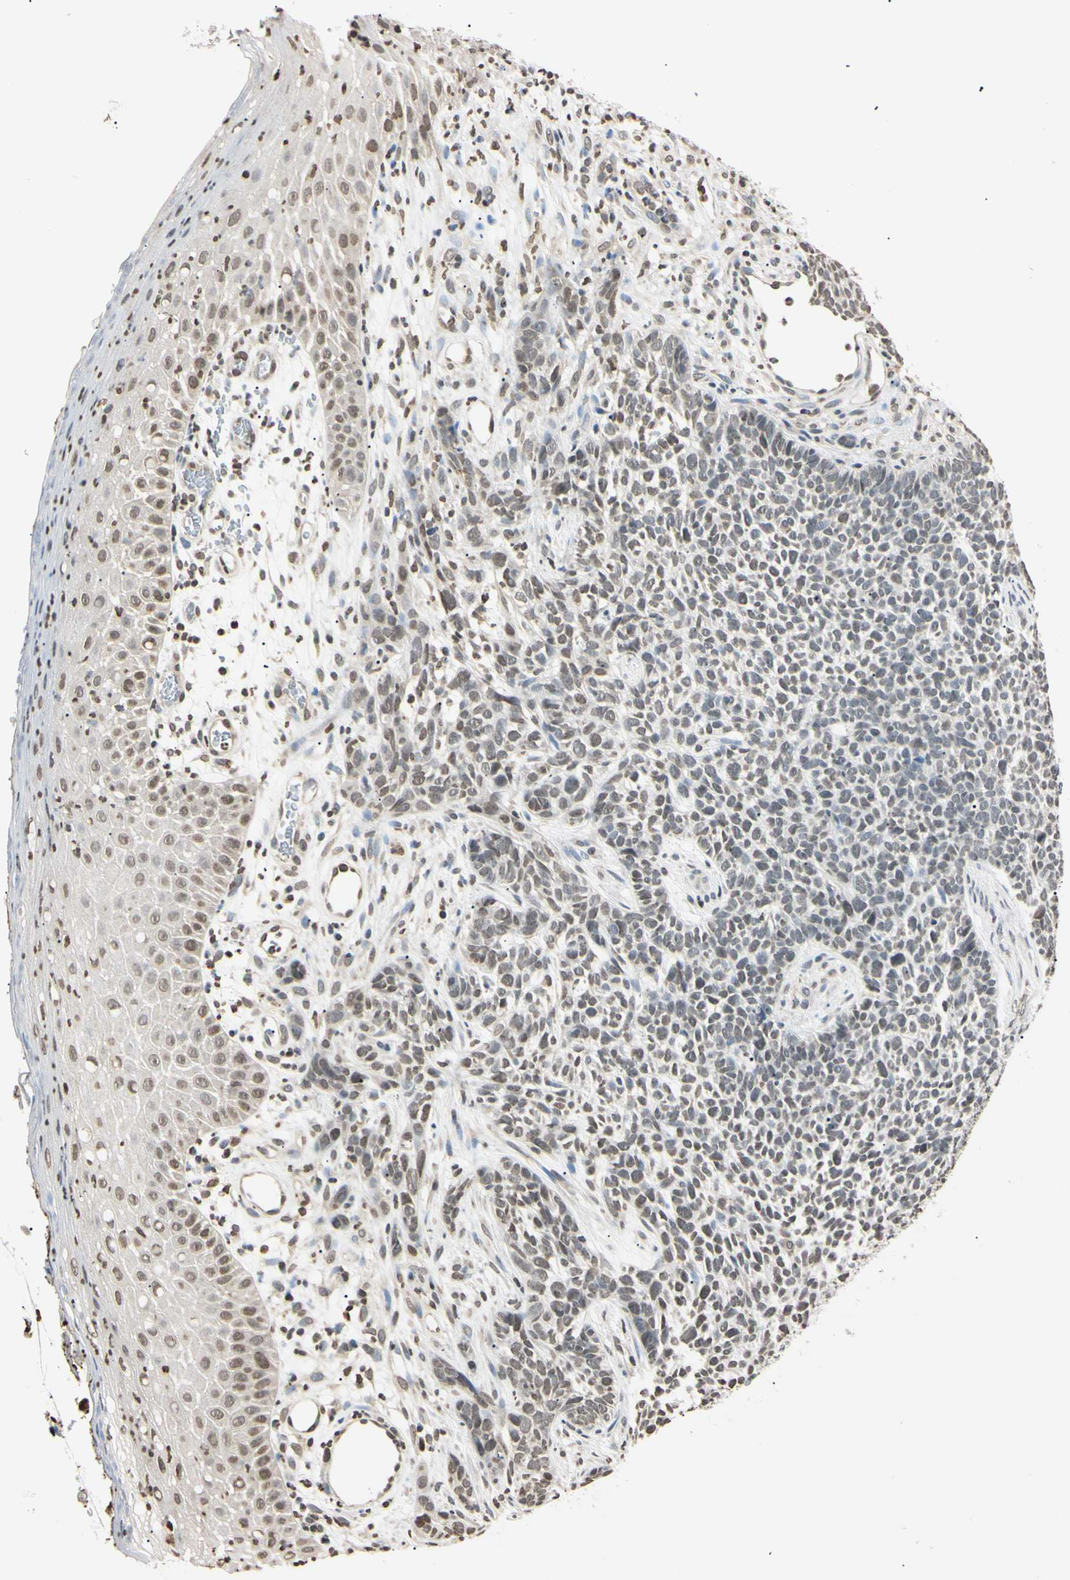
{"staining": {"intensity": "weak", "quantity": "<25%", "location": "nuclear"}, "tissue": "skin cancer", "cell_type": "Tumor cells", "image_type": "cancer", "snomed": [{"axis": "morphology", "description": "Basal cell carcinoma"}, {"axis": "topography", "description": "Skin"}], "caption": "This image is of skin basal cell carcinoma stained with immunohistochemistry (IHC) to label a protein in brown with the nuclei are counter-stained blue. There is no expression in tumor cells.", "gene": "CDC45", "patient": {"sex": "female", "age": 84}}